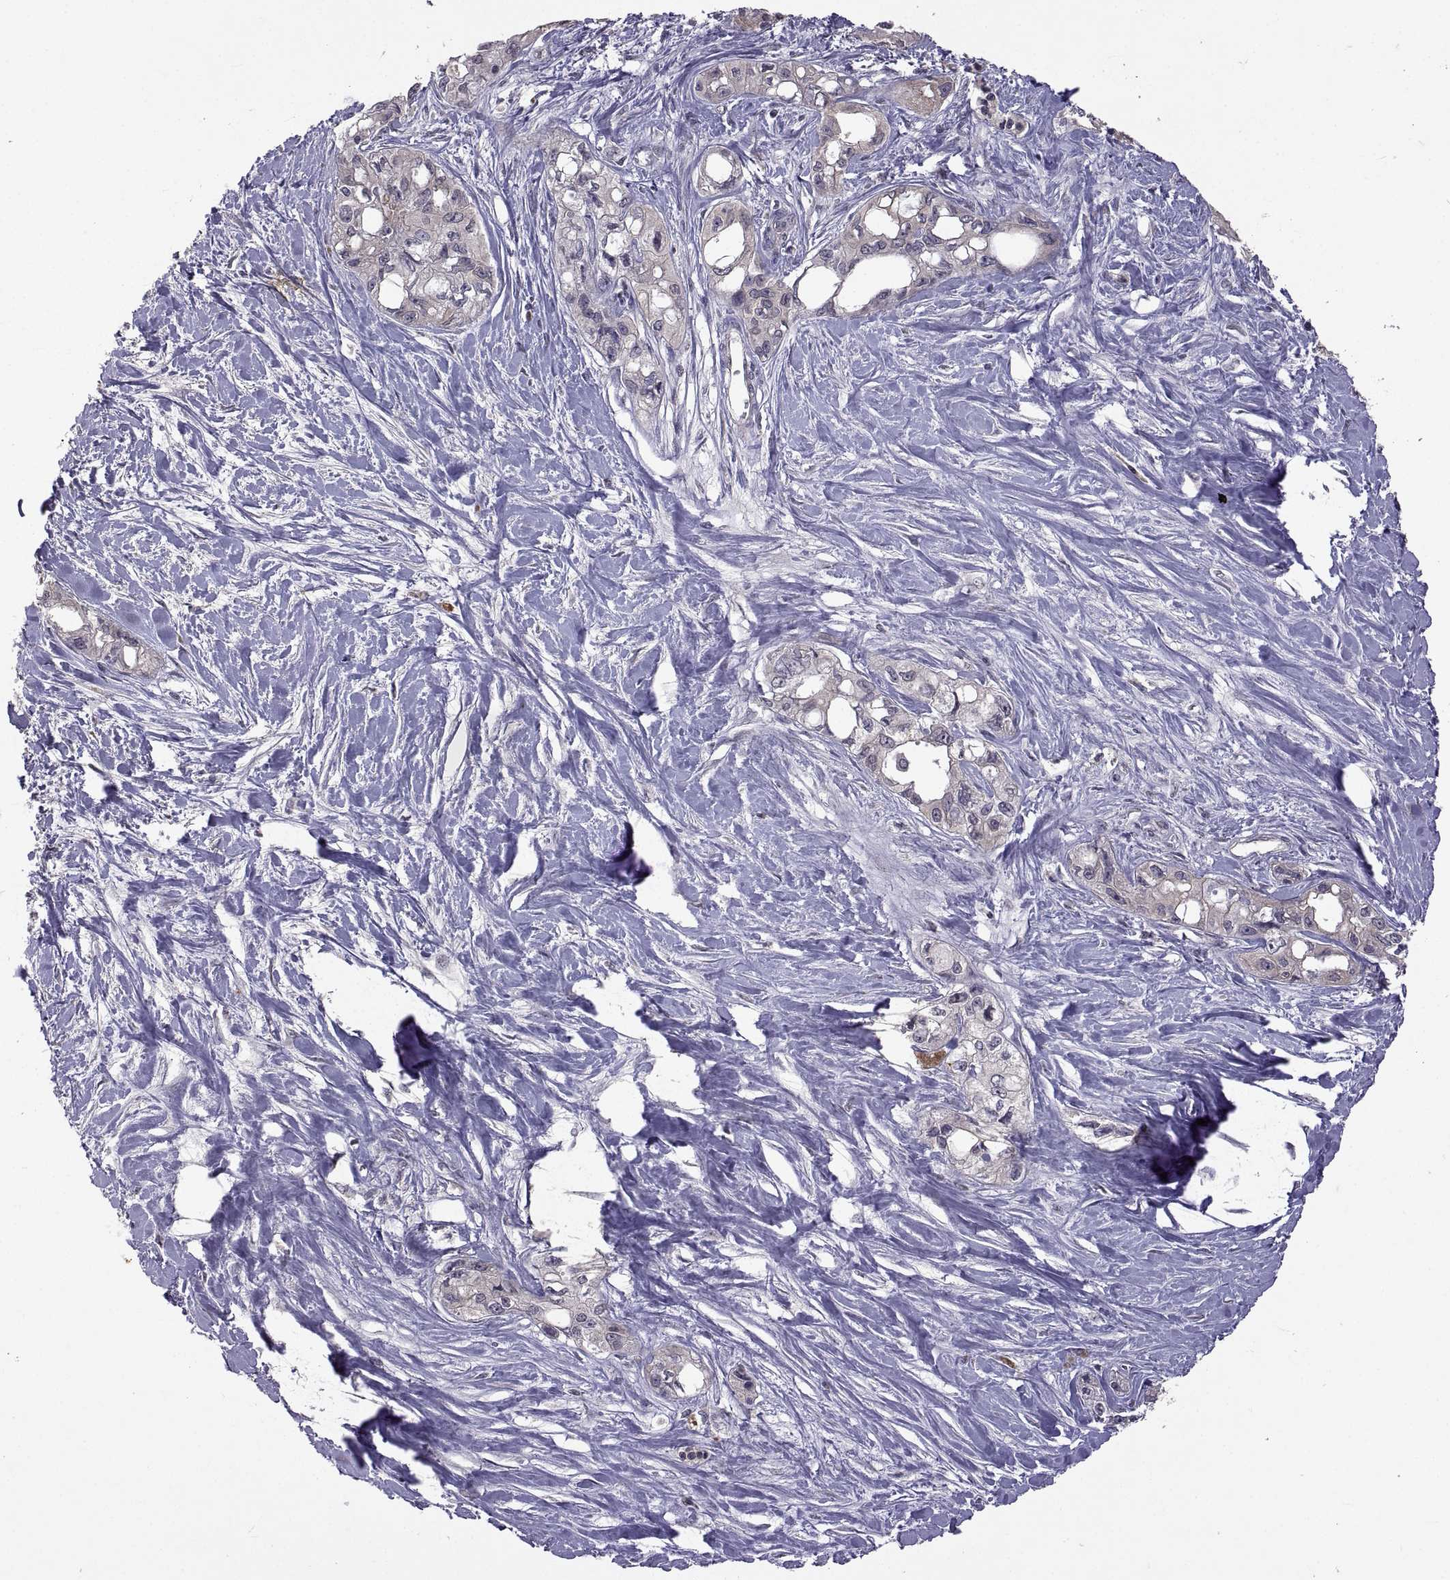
{"staining": {"intensity": "negative", "quantity": "none", "location": "none"}, "tissue": "pancreatic cancer", "cell_type": "Tumor cells", "image_type": "cancer", "snomed": [{"axis": "morphology", "description": "Adenocarcinoma, NOS"}, {"axis": "topography", "description": "Pancreas"}], "caption": "The micrograph displays no significant staining in tumor cells of pancreatic cancer (adenocarcinoma).", "gene": "LAMA1", "patient": {"sex": "female", "age": 50}}